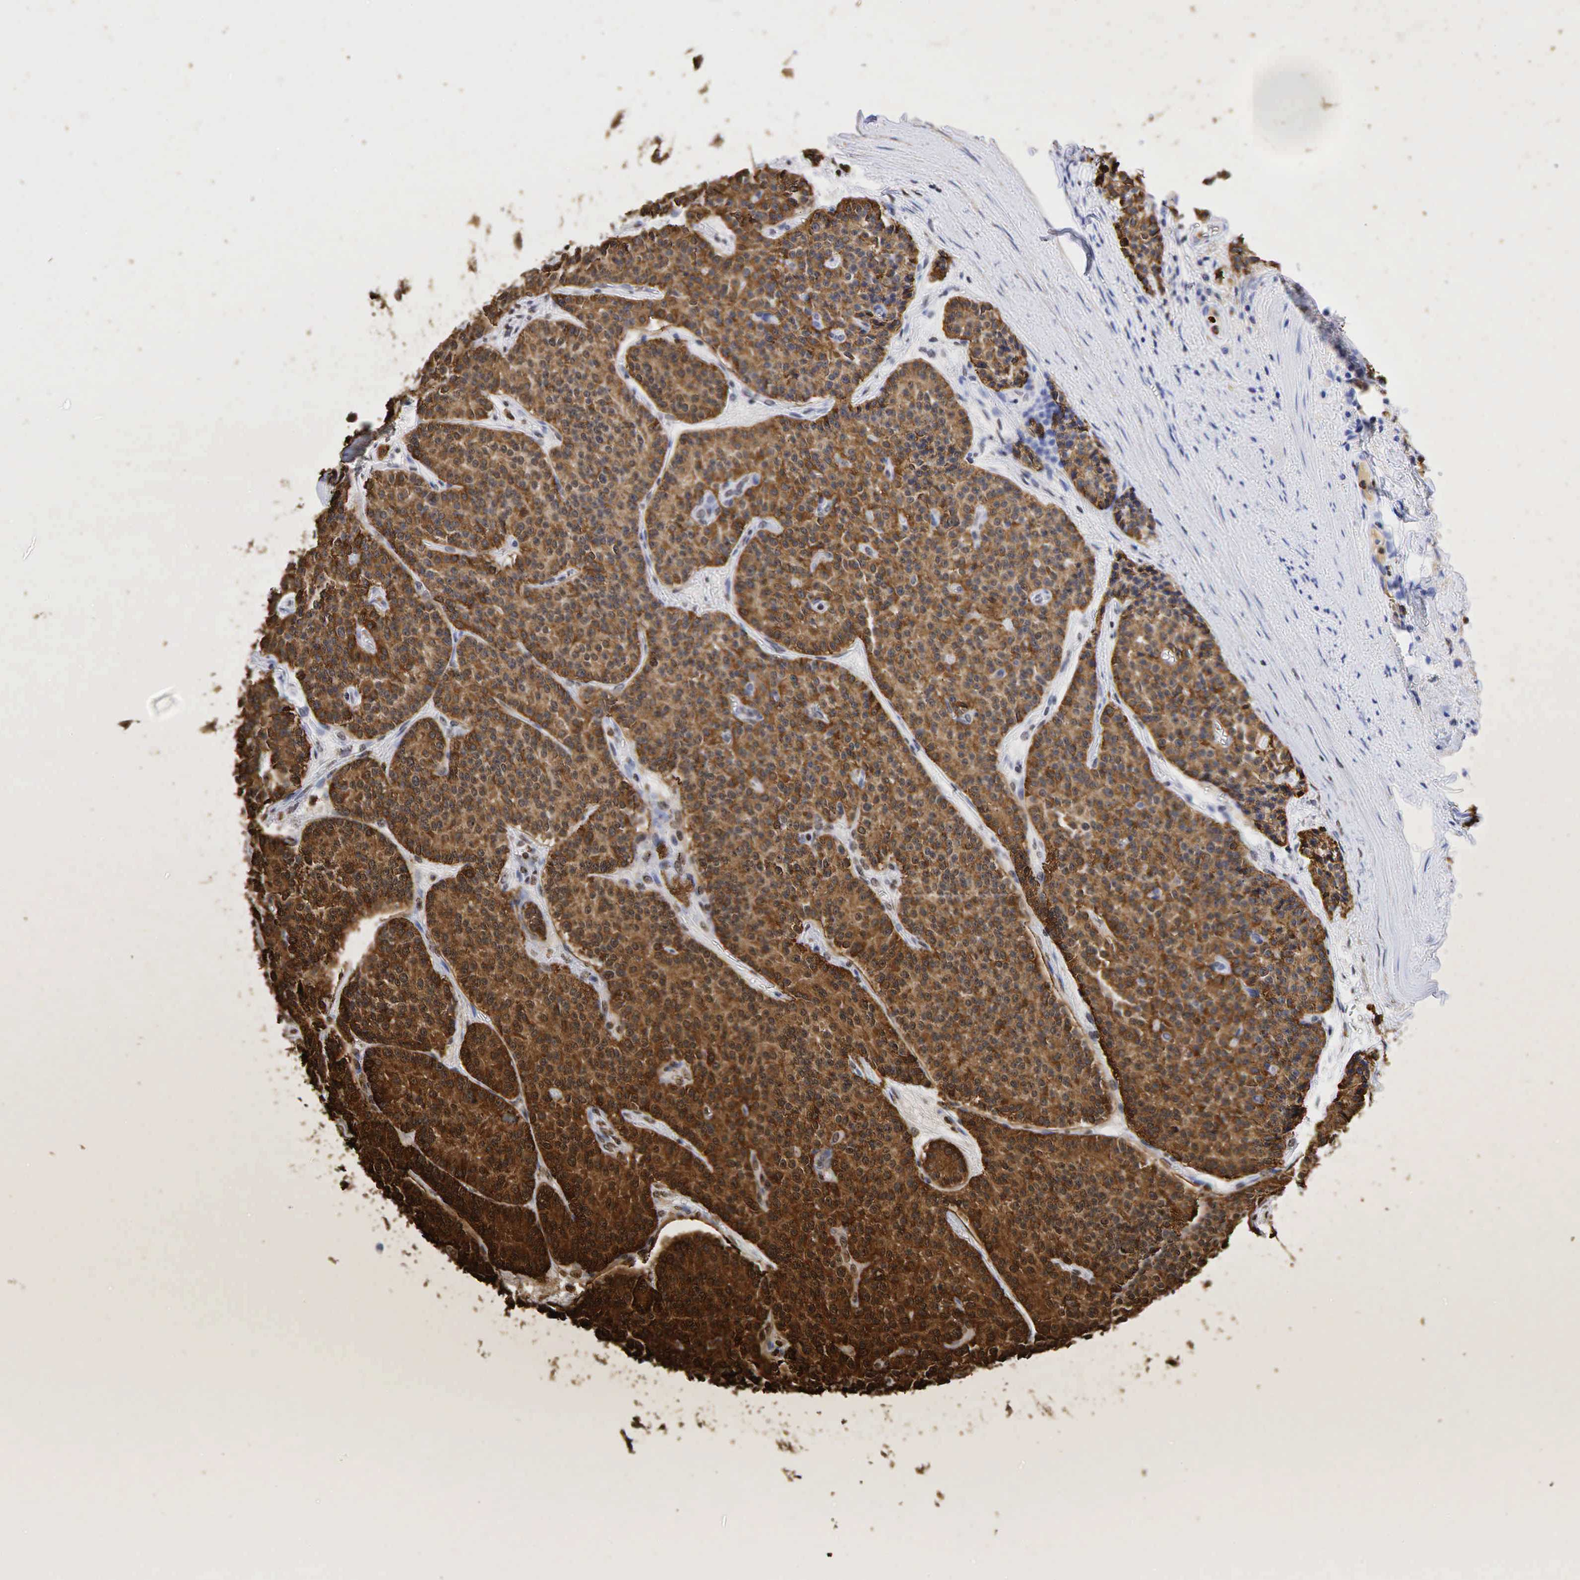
{"staining": {"intensity": "strong", "quantity": ">75%", "location": "cytoplasmic/membranous,nuclear"}, "tissue": "carcinoid", "cell_type": "Tumor cells", "image_type": "cancer", "snomed": [{"axis": "morphology", "description": "Carcinoid, malignant, NOS"}, {"axis": "topography", "description": "Stomach"}], "caption": "Carcinoid (malignant) stained for a protein displays strong cytoplasmic/membranous and nuclear positivity in tumor cells.", "gene": "CHGA", "patient": {"sex": "female", "age": 76}}